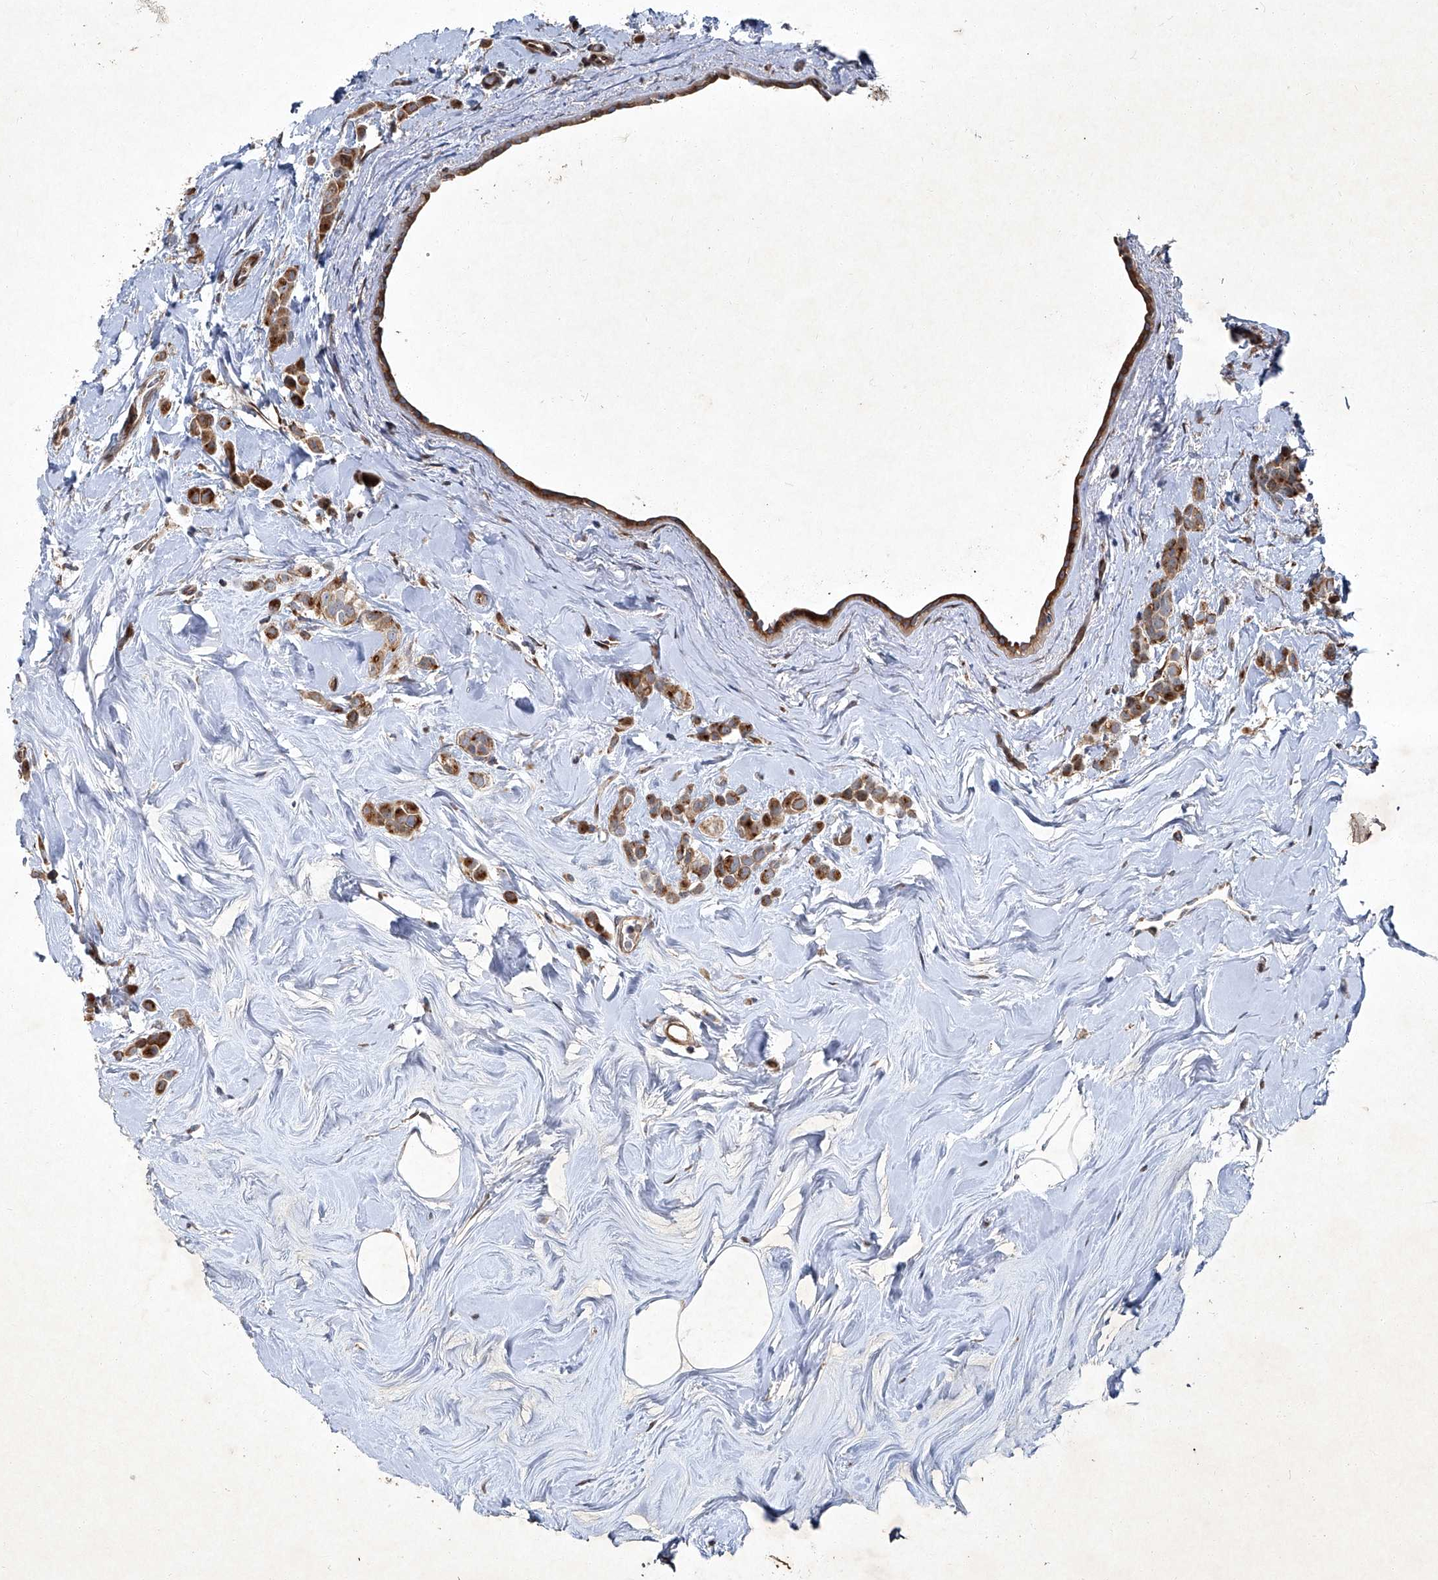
{"staining": {"intensity": "strong", "quantity": ">75%", "location": "cytoplasmic/membranous"}, "tissue": "breast cancer", "cell_type": "Tumor cells", "image_type": "cancer", "snomed": [{"axis": "morphology", "description": "Lobular carcinoma"}, {"axis": "topography", "description": "Breast"}], "caption": "Brown immunohistochemical staining in human lobular carcinoma (breast) displays strong cytoplasmic/membranous staining in approximately >75% of tumor cells.", "gene": "GPR132", "patient": {"sex": "female", "age": 47}}